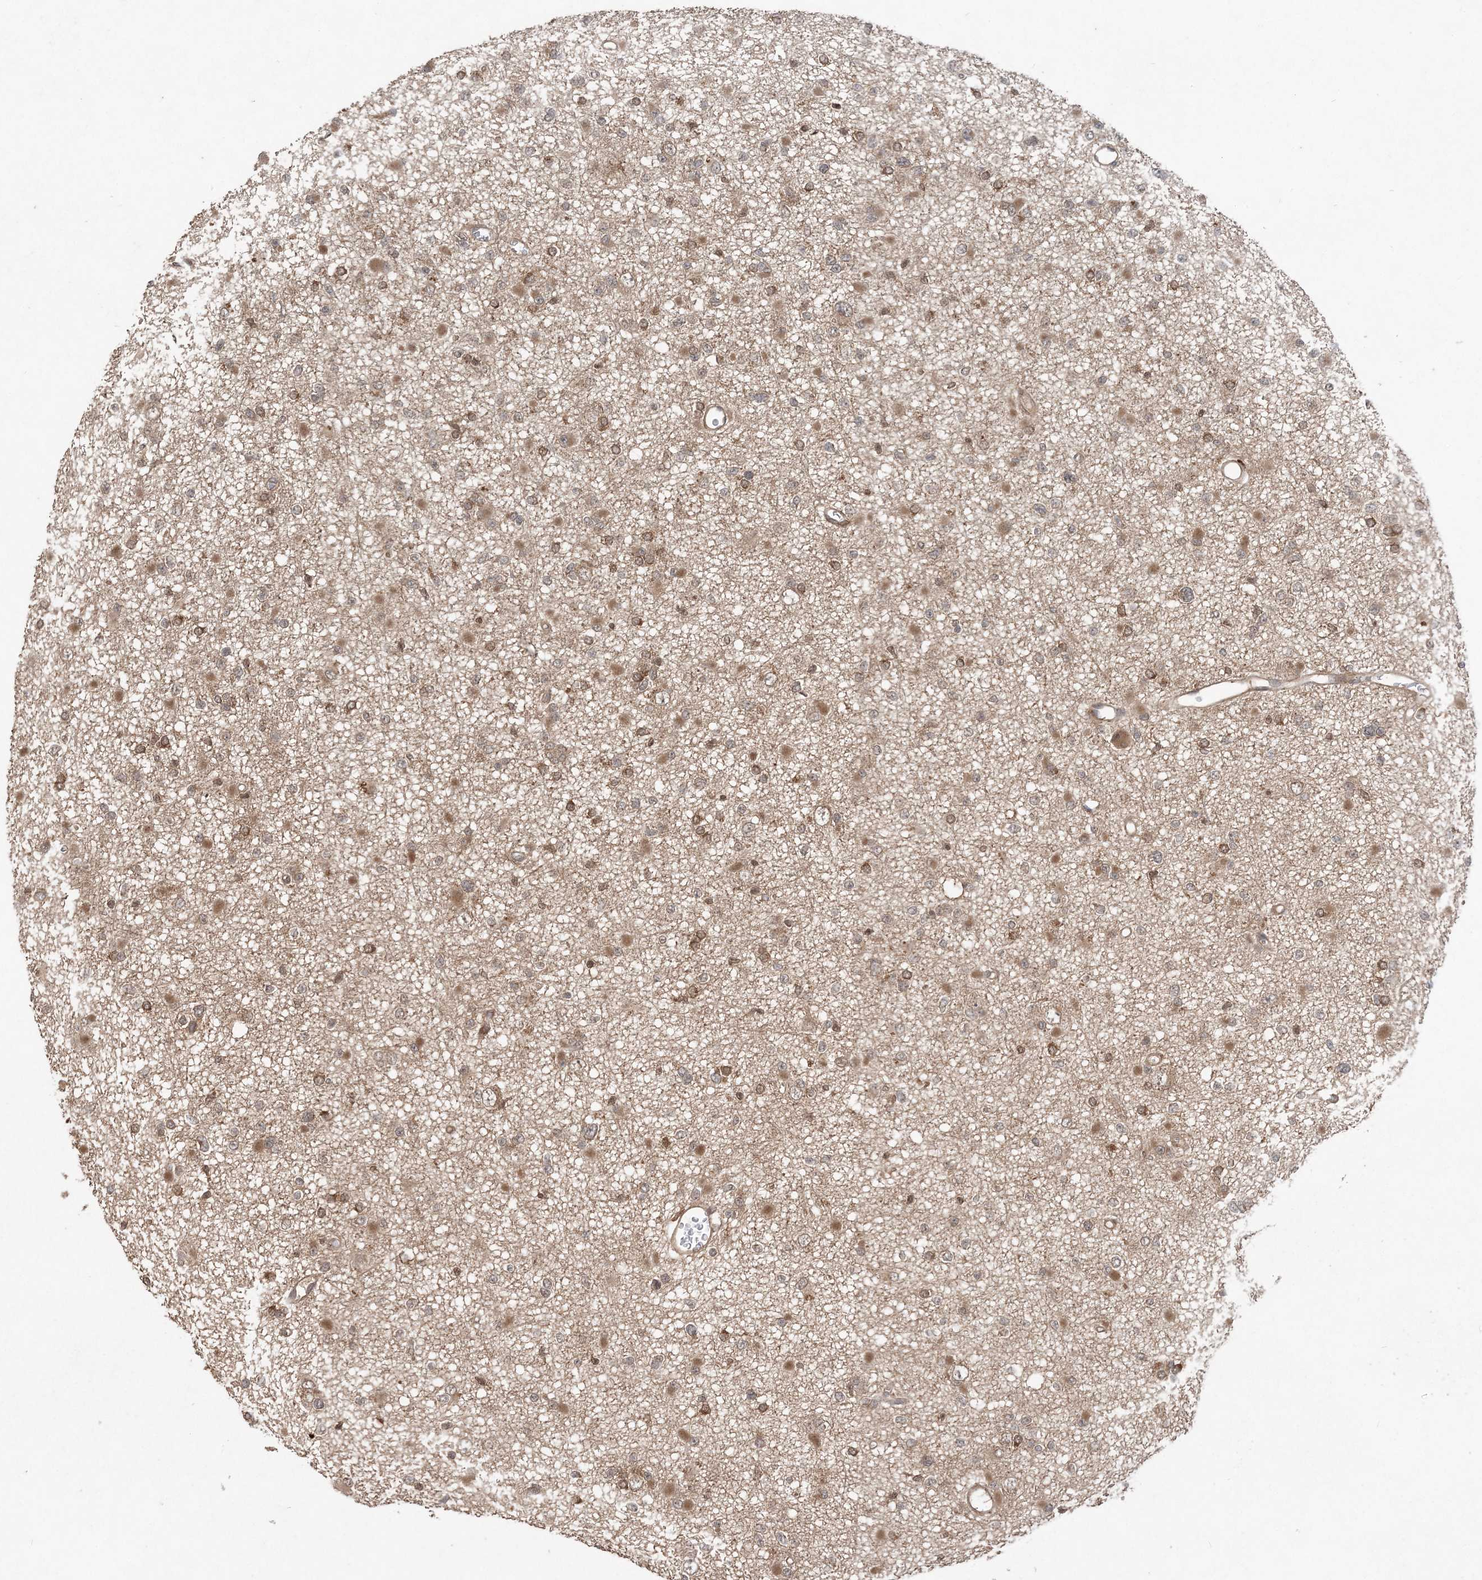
{"staining": {"intensity": "moderate", "quantity": "25%-75%", "location": "cytoplasmic/membranous,nuclear"}, "tissue": "glioma", "cell_type": "Tumor cells", "image_type": "cancer", "snomed": [{"axis": "morphology", "description": "Glioma, malignant, Low grade"}, {"axis": "topography", "description": "Brain"}], "caption": "Glioma was stained to show a protein in brown. There is medium levels of moderate cytoplasmic/membranous and nuclear expression in about 25%-75% of tumor cells. (Brightfield microscopy of DAB IHC at high magnification).", "gene": "LACC1", "patient": {"sex": "female", "age": 22}}